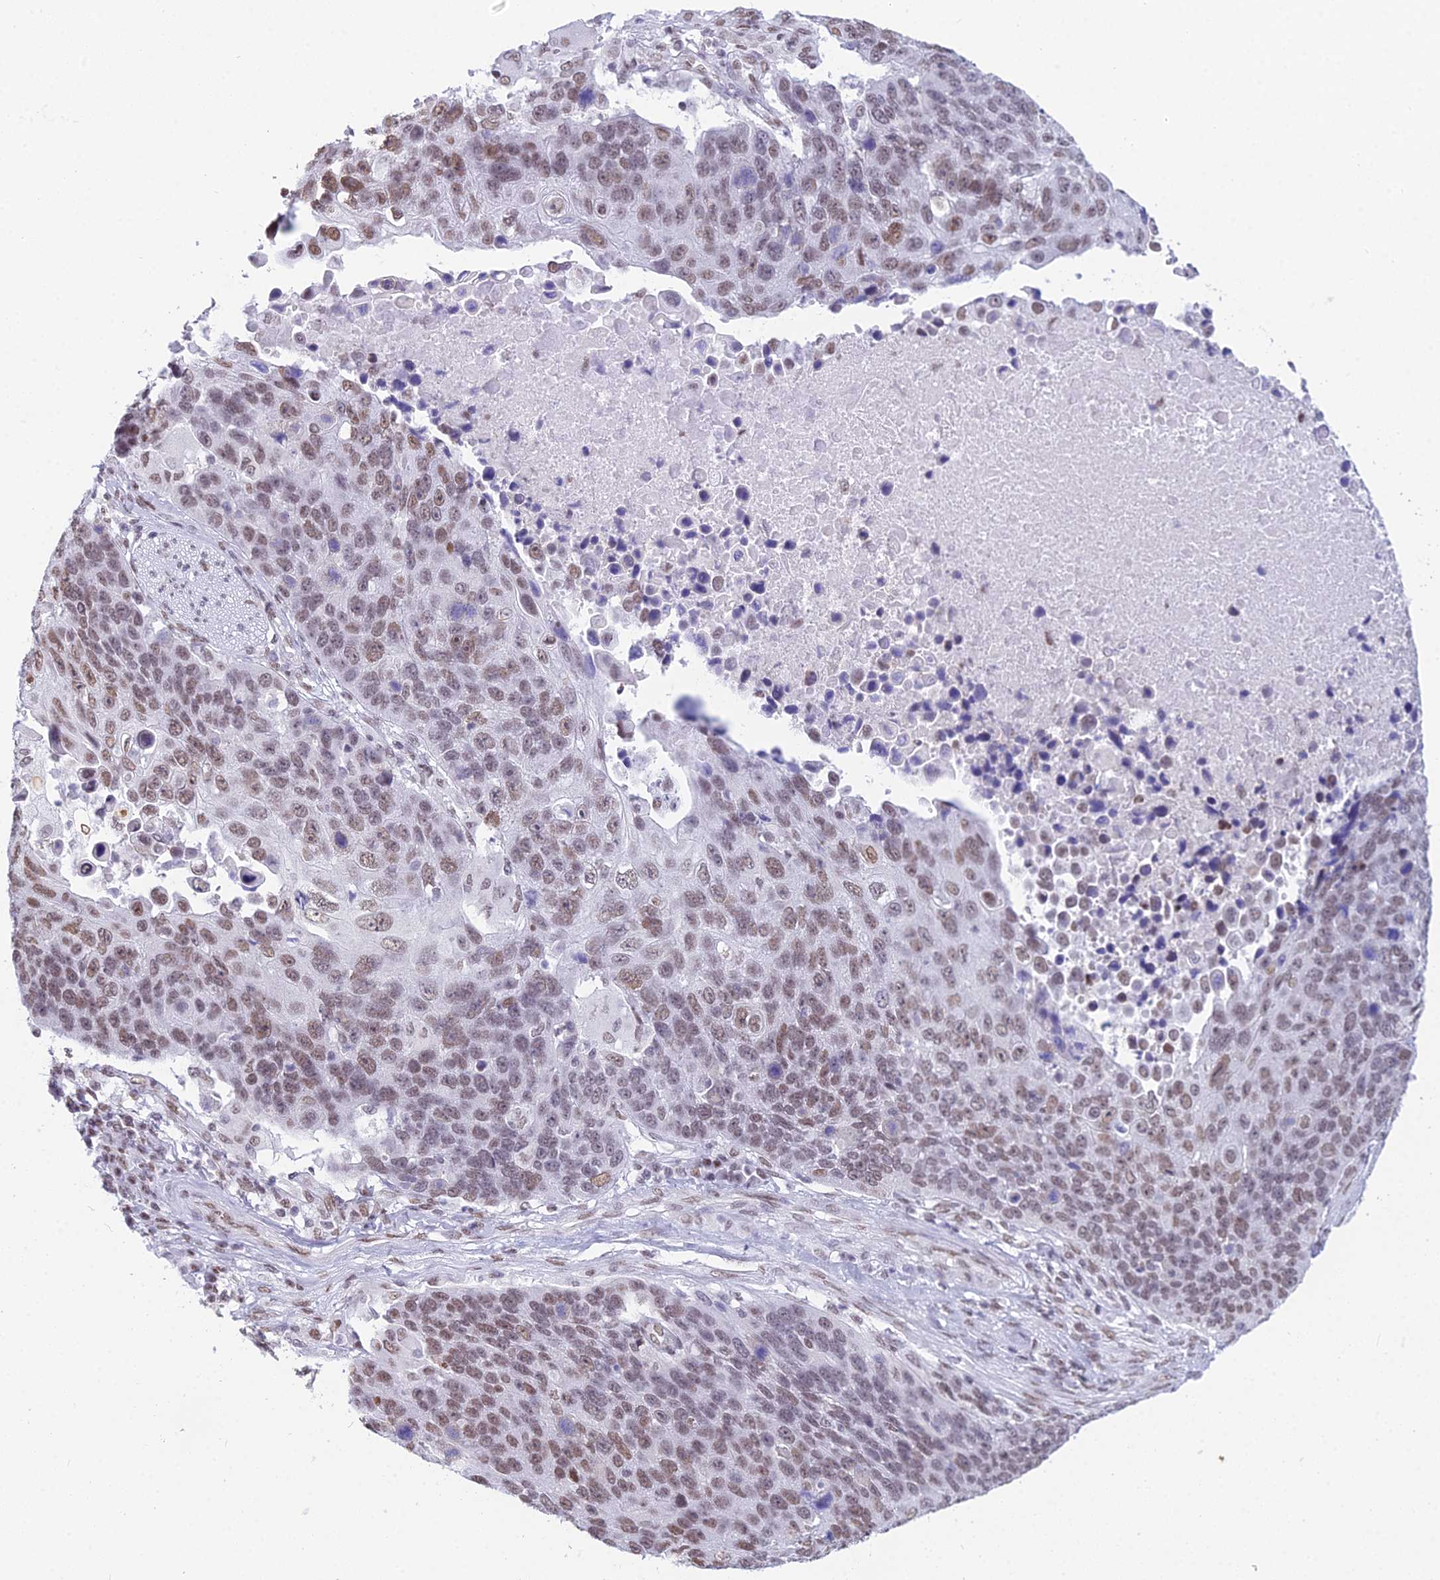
{"staining": {"intensity": "moderate", "quantity": ">75%", "location": "nuclear"}, "tissue": "lung cancer", "cell_type": "Tumor cells", "image_type": "cancer", "snomed": [{"axis": "morphology", "description": "Normal tissue, NOS"}, {"axis": "morphology", "description": "Squamous cell carcinoma, NOS"}, {"axis": "topography", "description": "Lymph node"}, {"axis": "topography", "description": "Lung"}], "caption": "This is an image of immunohistochemistry staining of lung cancer, which shows moderate positivity in the nuclear of tumor cells.", "gene": "CDC26", "patient": {"sex": "male", "age": 66}}